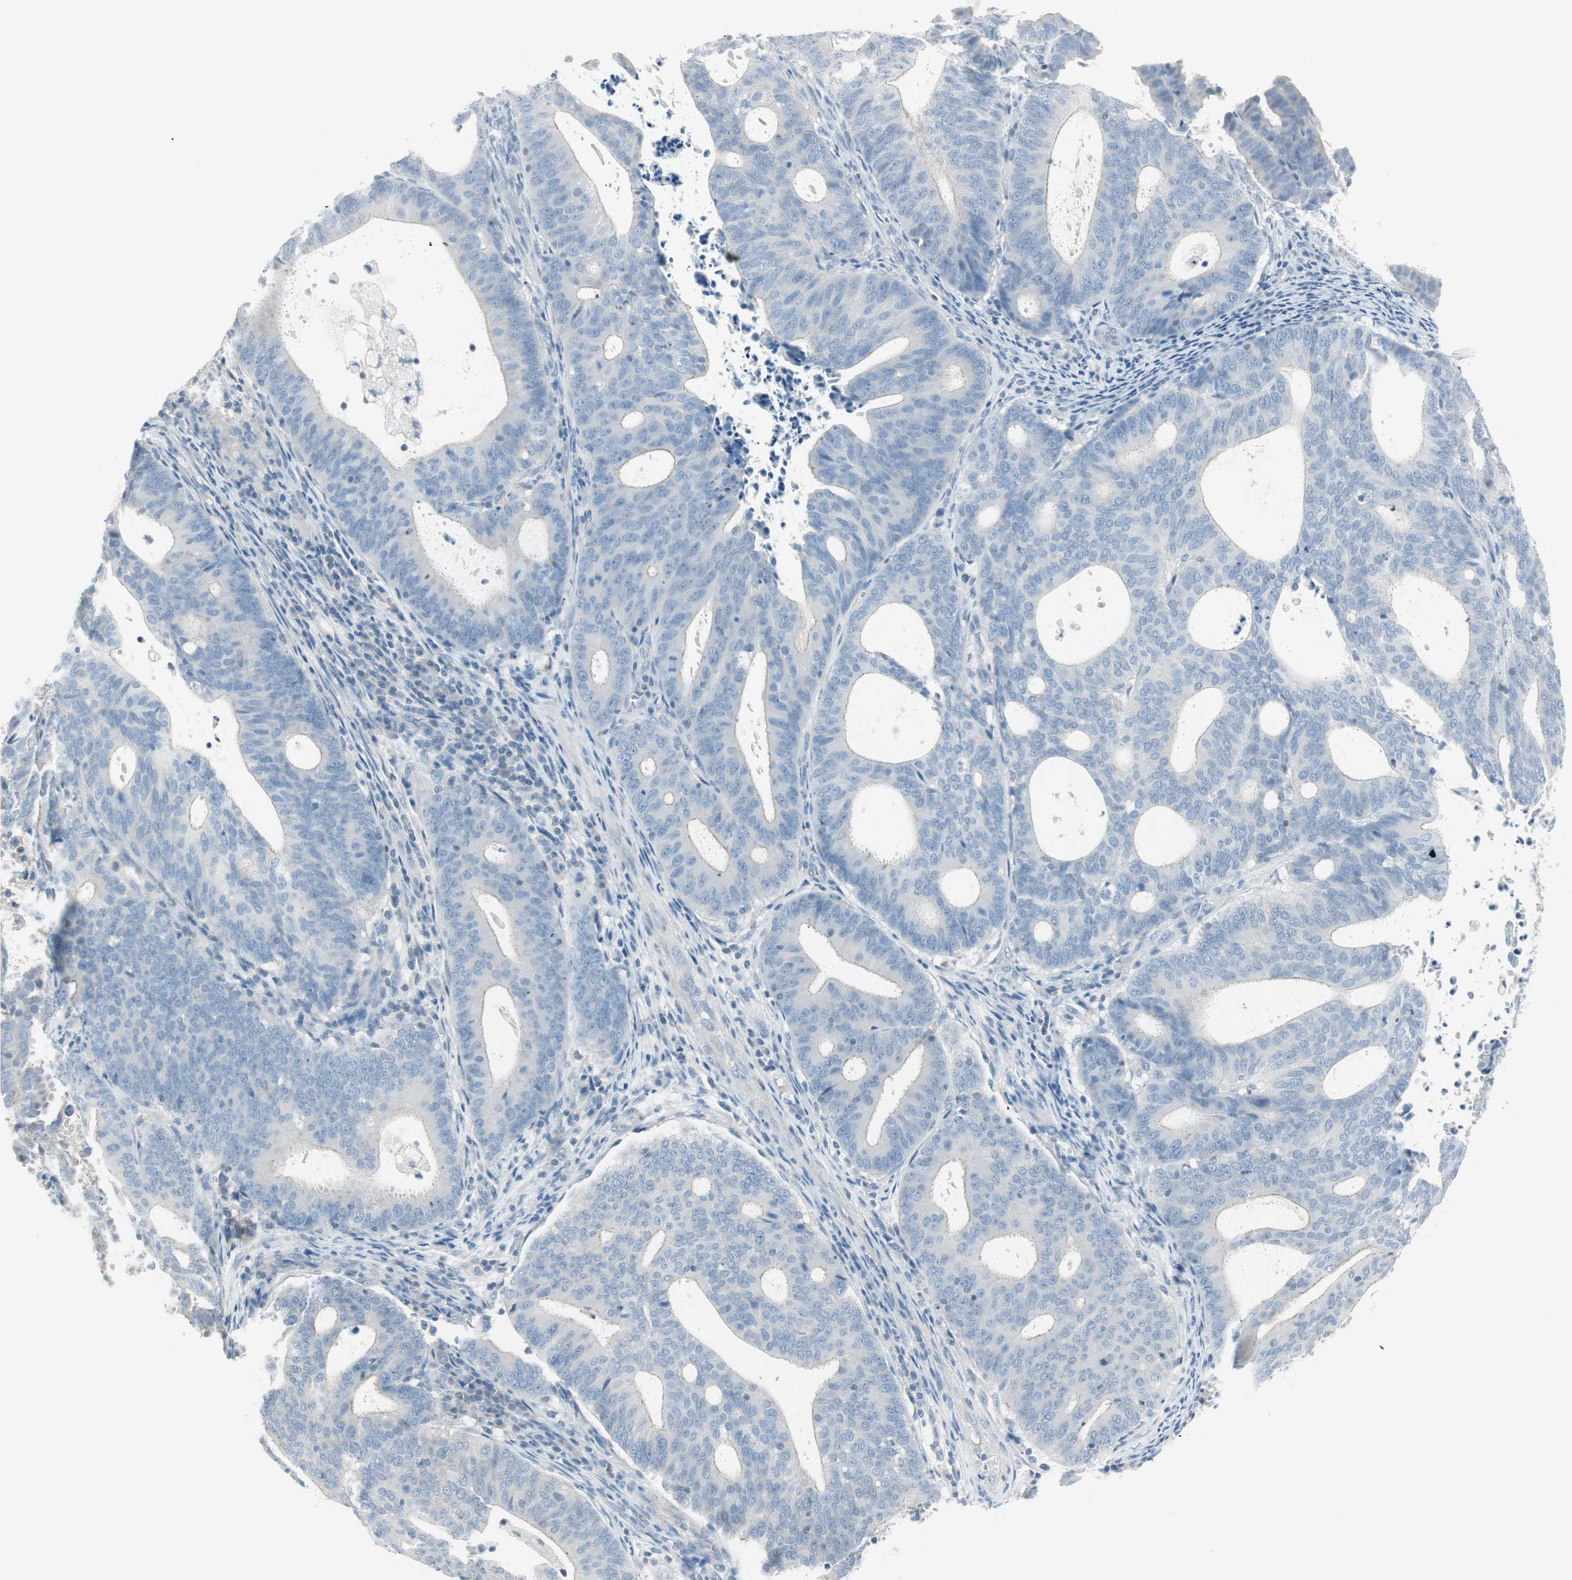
{"staining": {"intensity": "negative", "quantity": "none", "location": "none"}, "tissue": "endometrial cancer", "cell_type": "Tumor cells", "image_type": "cancer", "snomed": [{"axis": "morphology", "description": "Adenocarcinoma, NOS"}, {"axis": "topography", "description": "Uterus"}], "caption": "Endometrial adenocarcinoma was stained to show a protein in brown. There is no significant expression in tumor cells.", "gene": "ITLN2", "patient": {"sex": "female", "age": 83}}